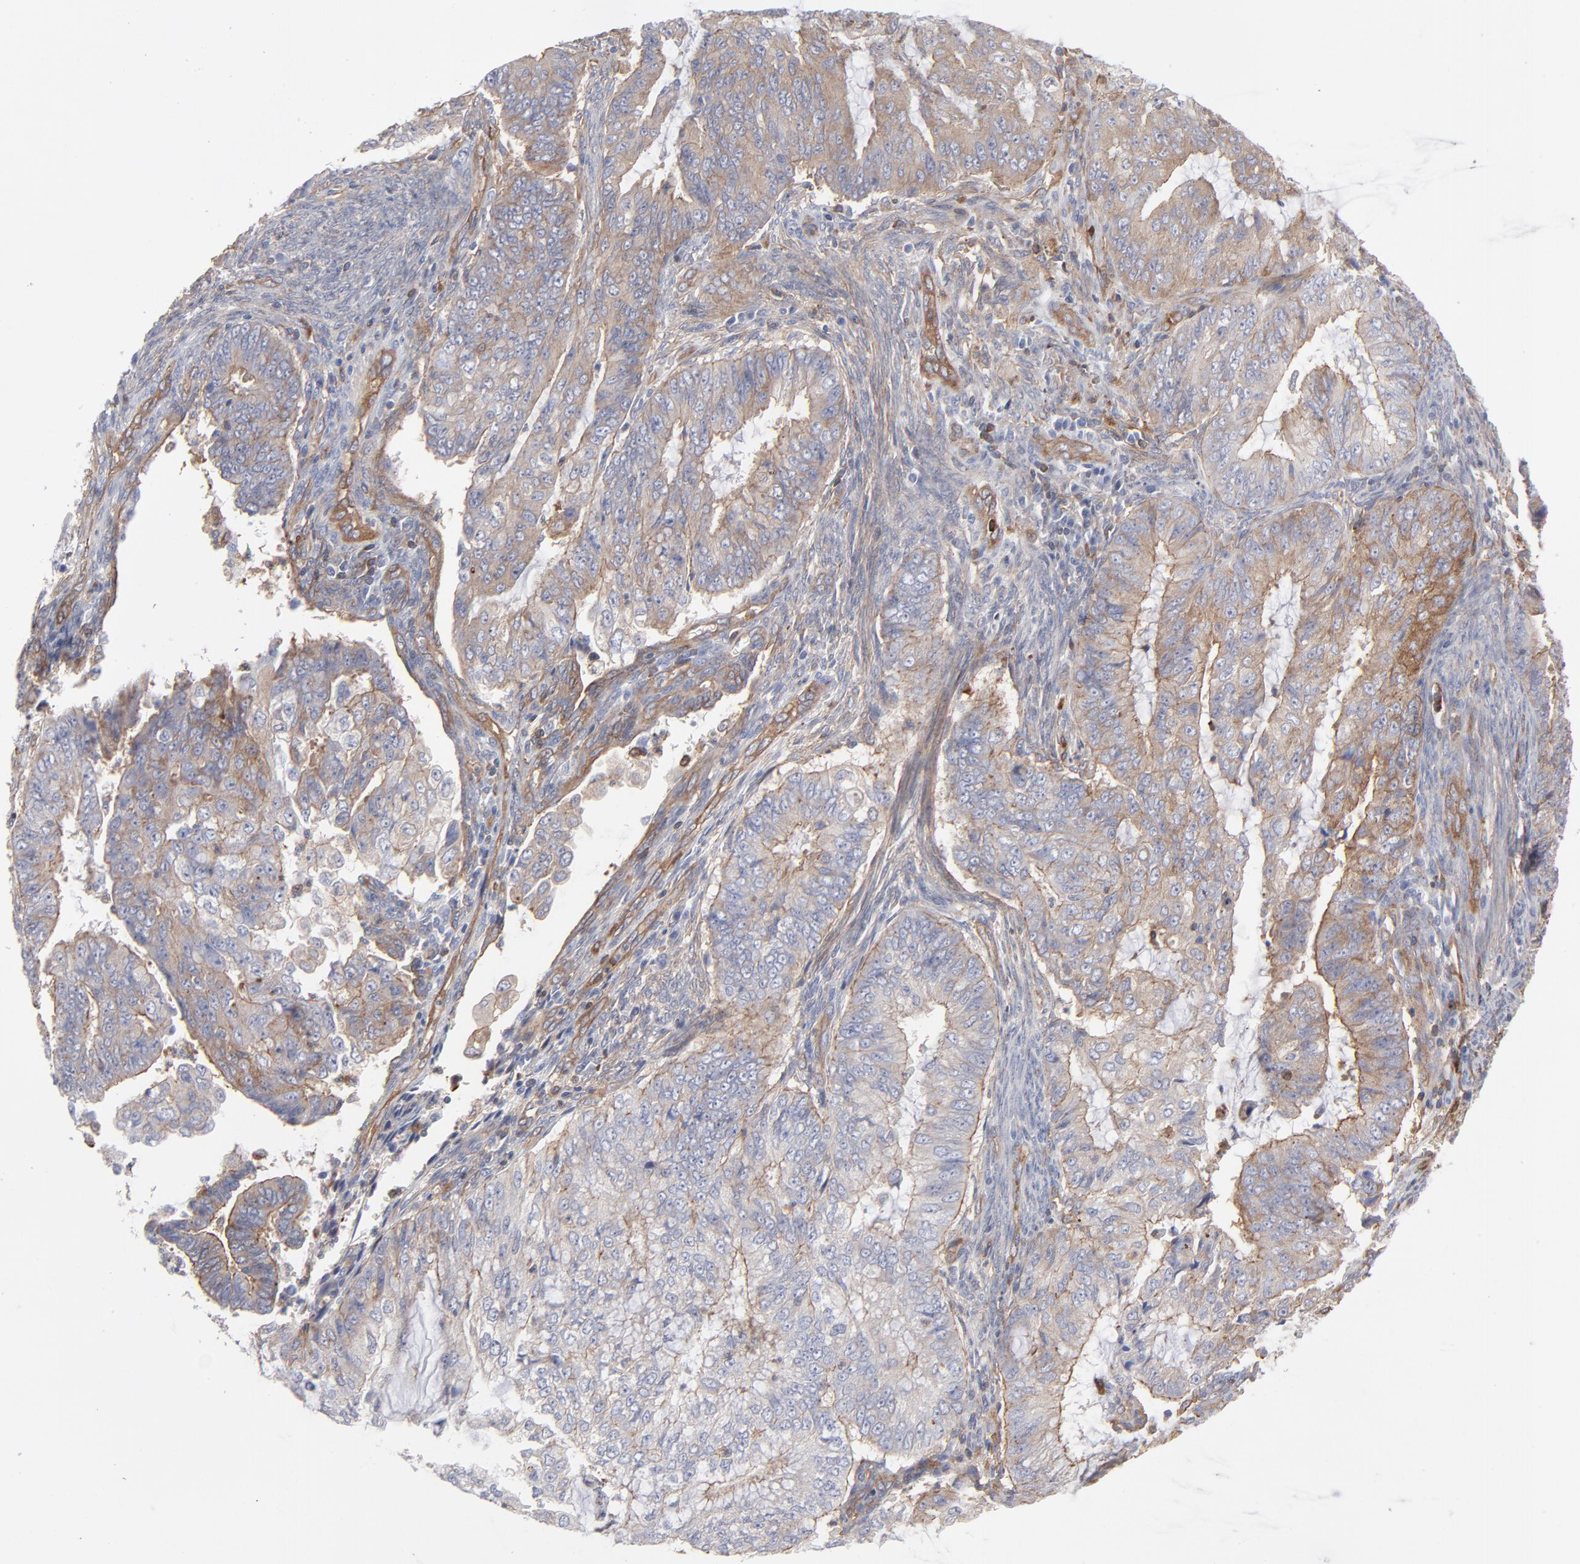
{"staining": {"intensity": "weak", "quantity": "25%-75%", "location": "cytoplasmic/membranous"}, "tissue": "endometrial cancer", "cell_type": "Tumor cells", "image_type": "cancer", "snomed": [{"axis": "morphology", "description": "Adenocarcinoma, NOS"}, {"axis": "topography", "description": "Endometrium"}], "caption": "The photomicrograph exhibits a brown stain indicating the presence of a protein in the cytoplasmic/membranous of tumor cells in endometrial adenocarcinoma. The protein of interest is shown in brown color, while the nuclei are stained blue.", "gene": "PXN", "patient": {"sex": "female", "age": 75}}